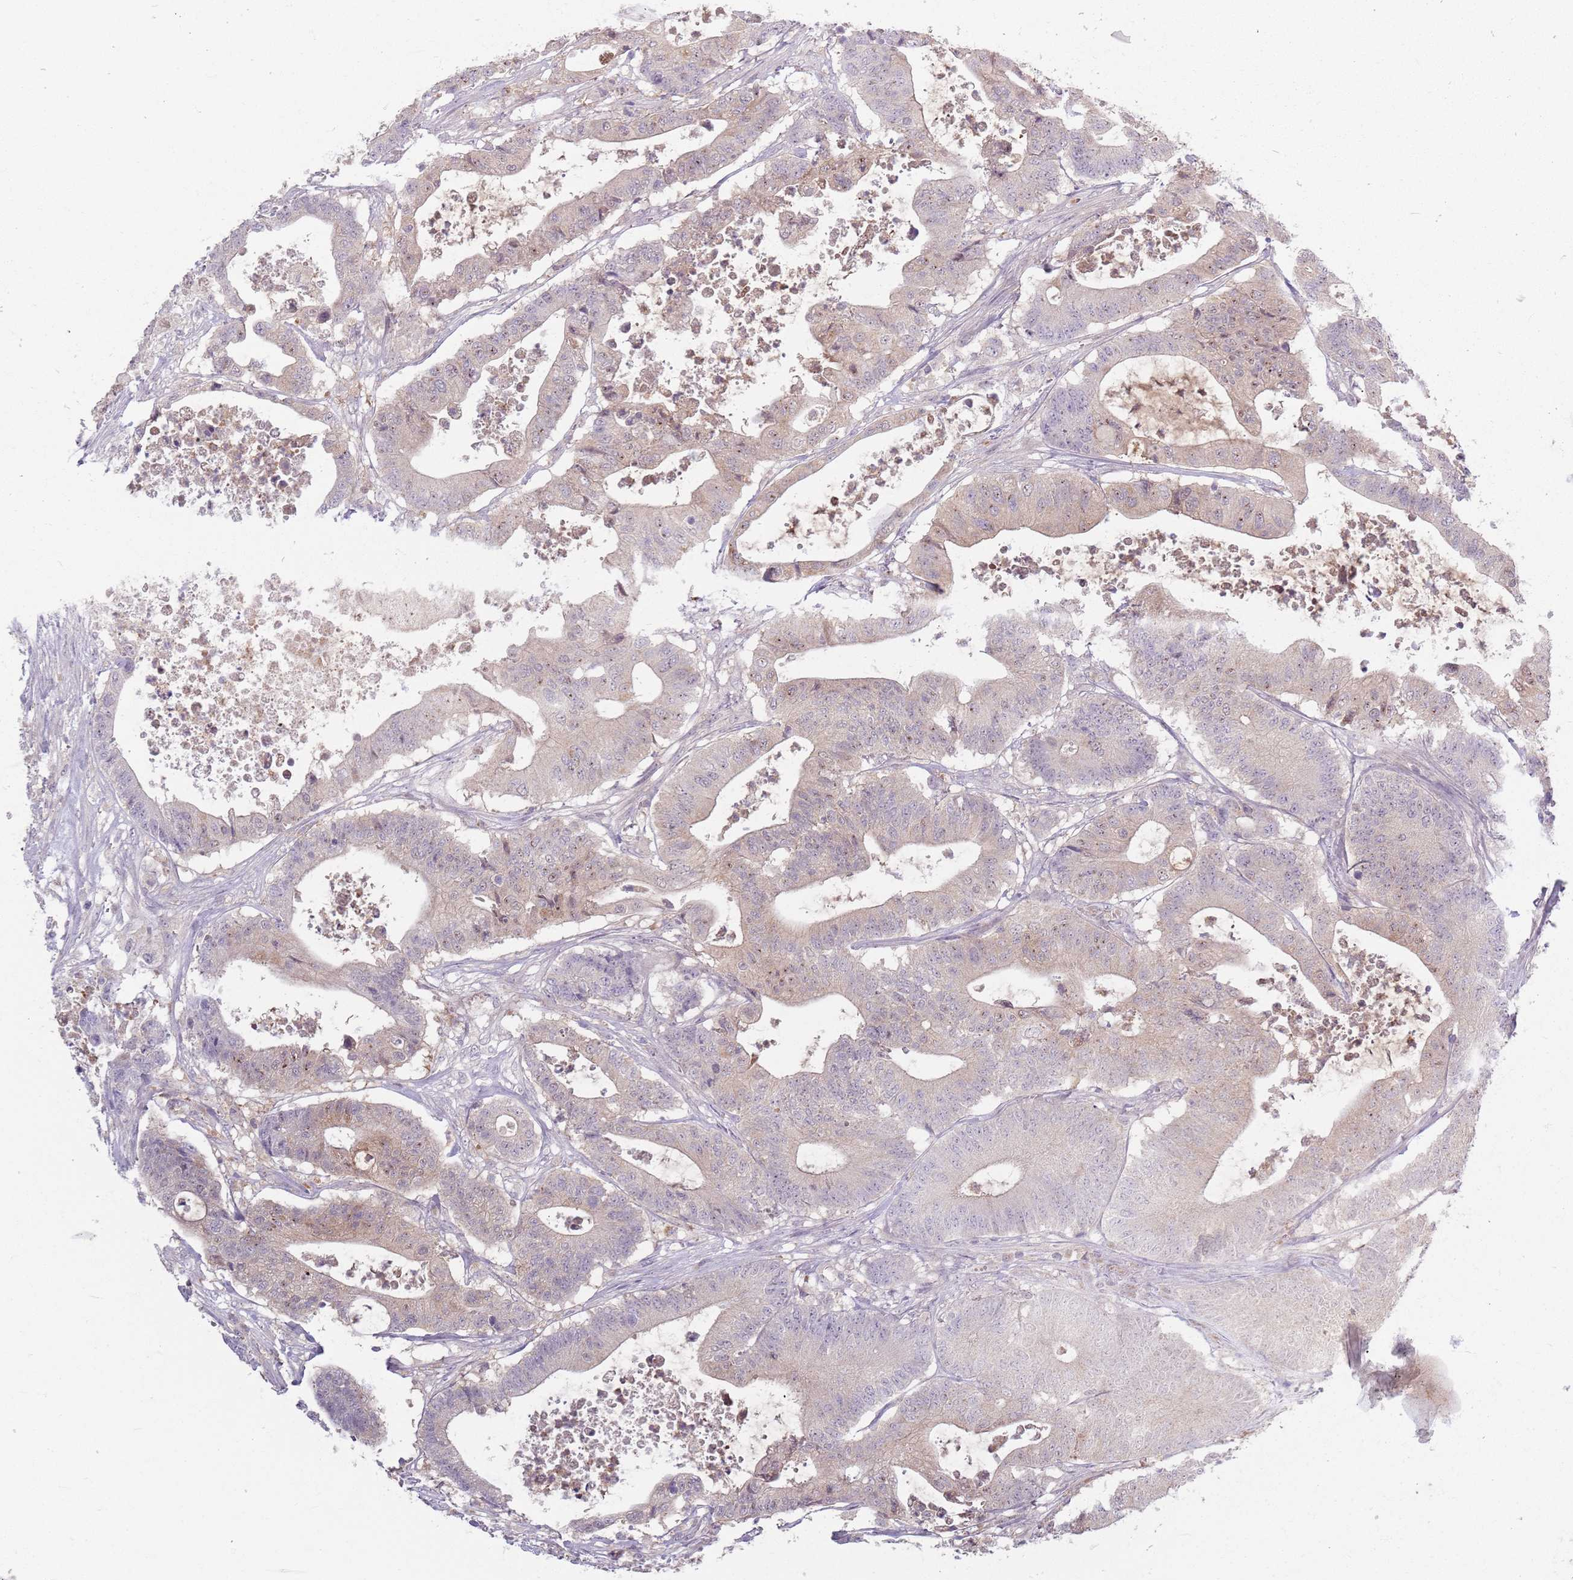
{"staining": {"intensity": "weak", "quantity": "<25%", "location": "cytoplasmic/membranous"}, "tissue": "colorectal cancer", "cell_type": "Tumor cells", "image_type": "cancer", "snomed": [{"axis": "morphology", "description": "Adenocarcinoma, NOS"}, {"axis": "topography", "description": "Colon"}], "caption": "An immunohistochemistry micrograph of colorectal adenocarcinoma is shown. There is no staining in tumor cells of colorectal adenocarcinoma.", "gene": "ZDHHC2", "patient": {"sex": "female", "age": 84}}